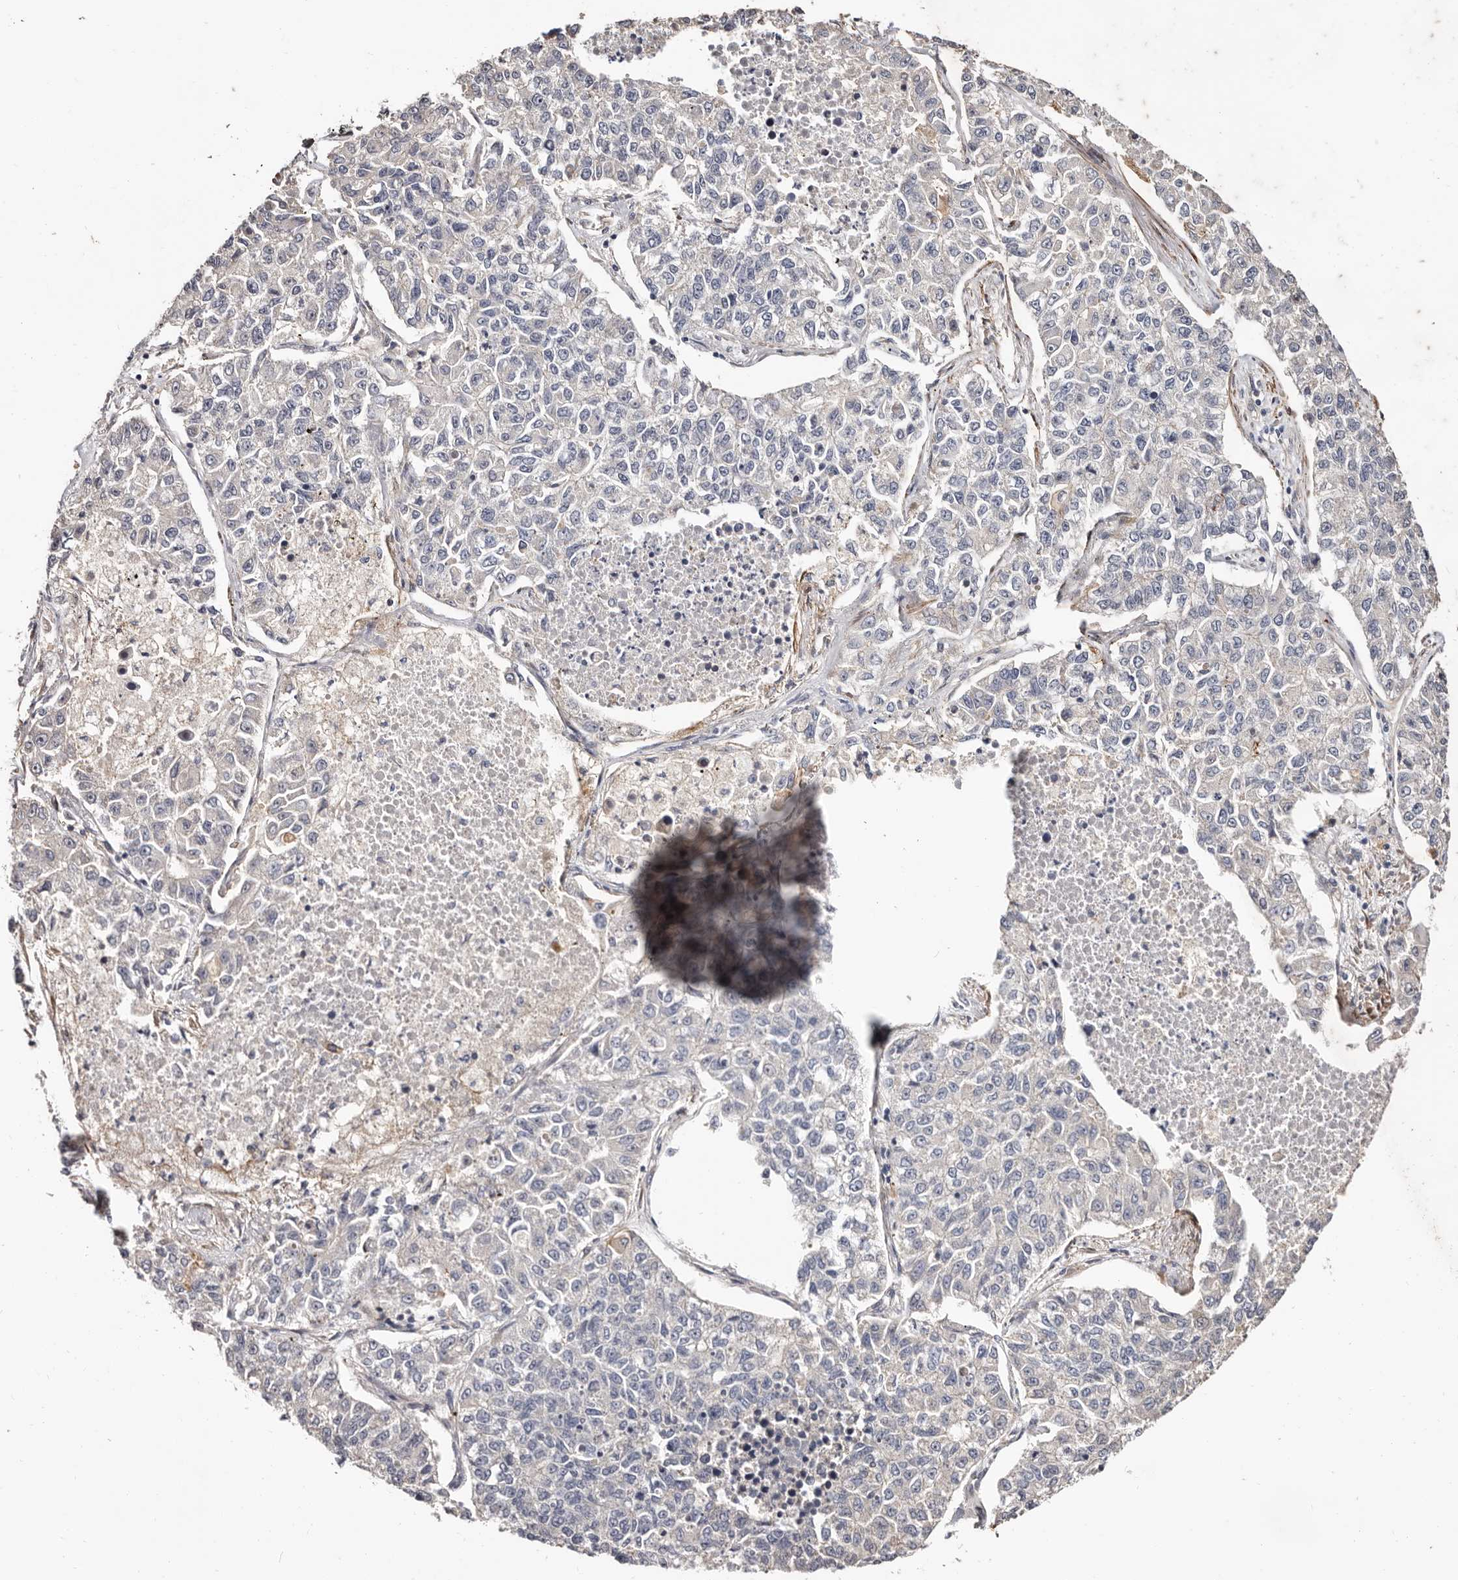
{"staining": {"intensity": "negative", "quantity": "none", "location": "none"}, "tissue": "lung cancer", "cell_type": "Tumor cells", "image_type": "cancer", "snomed": [{"axis": "morphology", "description": "Adenocarcinoma, NOS"}, {"axis": "topography", "description": "Lung"}], "caption": "A photomicrograph of human lung cancer is negative for staining in tumor cells.", "gene": "TRIP13", "patient": {"sex": "male", "age": 49}}